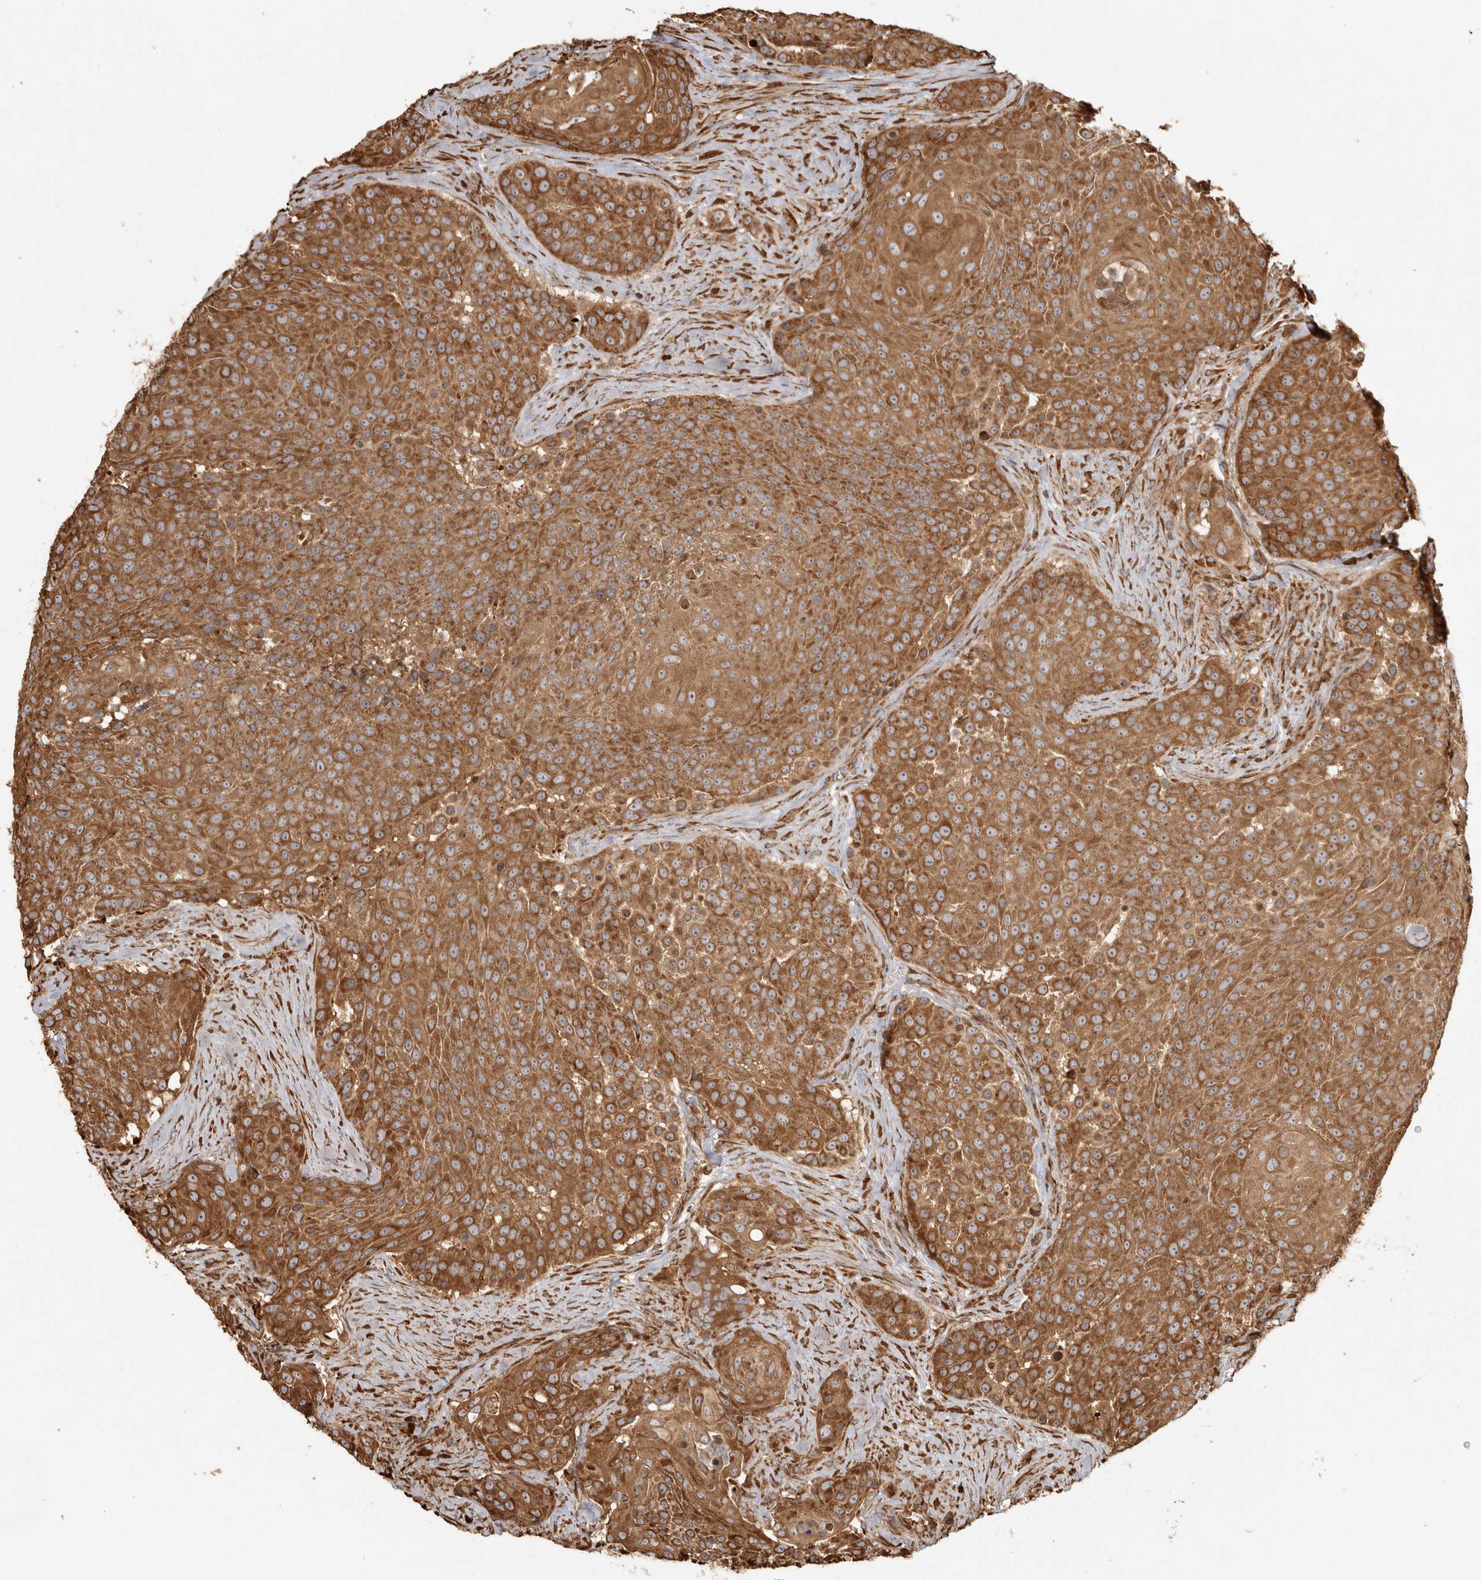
{"staining": {"intensity": "moderate", "quantity": ">75%", "location": "cytoplasmic/membranous"}, "tissue": "urothelial cancer", "cell_type": "Tumor cells", "image_type": "cancer", "snomed": [{"axis": "morphology", "description": "Urothelial carcinoma, High grade"}, {"axis": "topography", "description": "Urinary bladder"}], "caption": "A micrograph of urothelial carcinoma (high-grade) stained for a protein displays moderate cytoplasmic/membranous brown staining in tumor cells.", "gene": "CAMSAP2", "patient": {"sex": "female", "age": 63}}